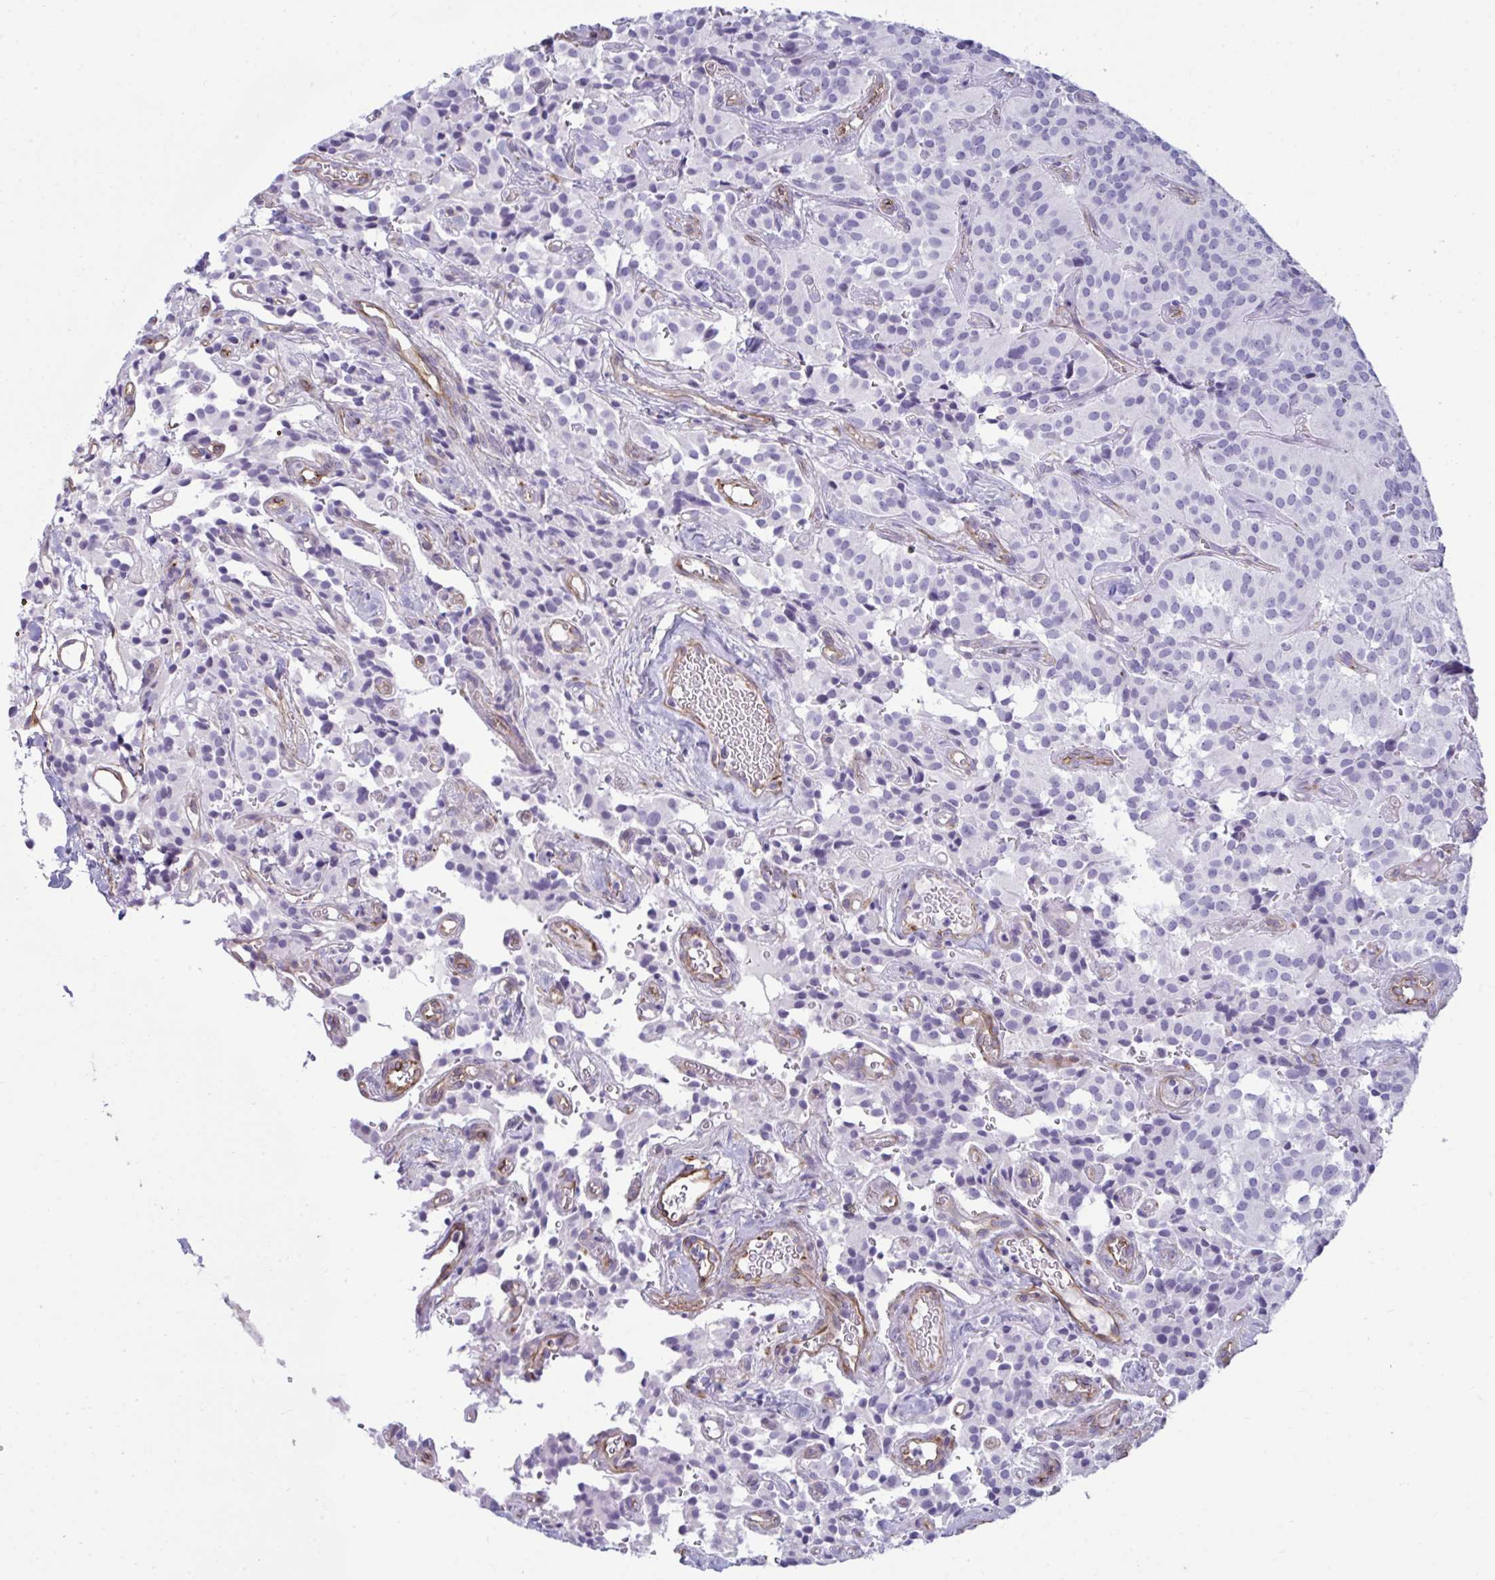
{"staining": {"intensity": "negative", "quantity": "none", "location": "none"}, "tissue": "glioma", "cell_type": "Tumor cells", "image_type": "cancer", "snomed": [{"axis": "morphology", "description": "Glioma, malignant, Low grade"}, {"axis": "topography", "description": "Brain"}], "caption": "Tumor cells show no significant protein staining in glioma.", "gene": "UBL3", "patient": {"sex": "male", "age": 42}}